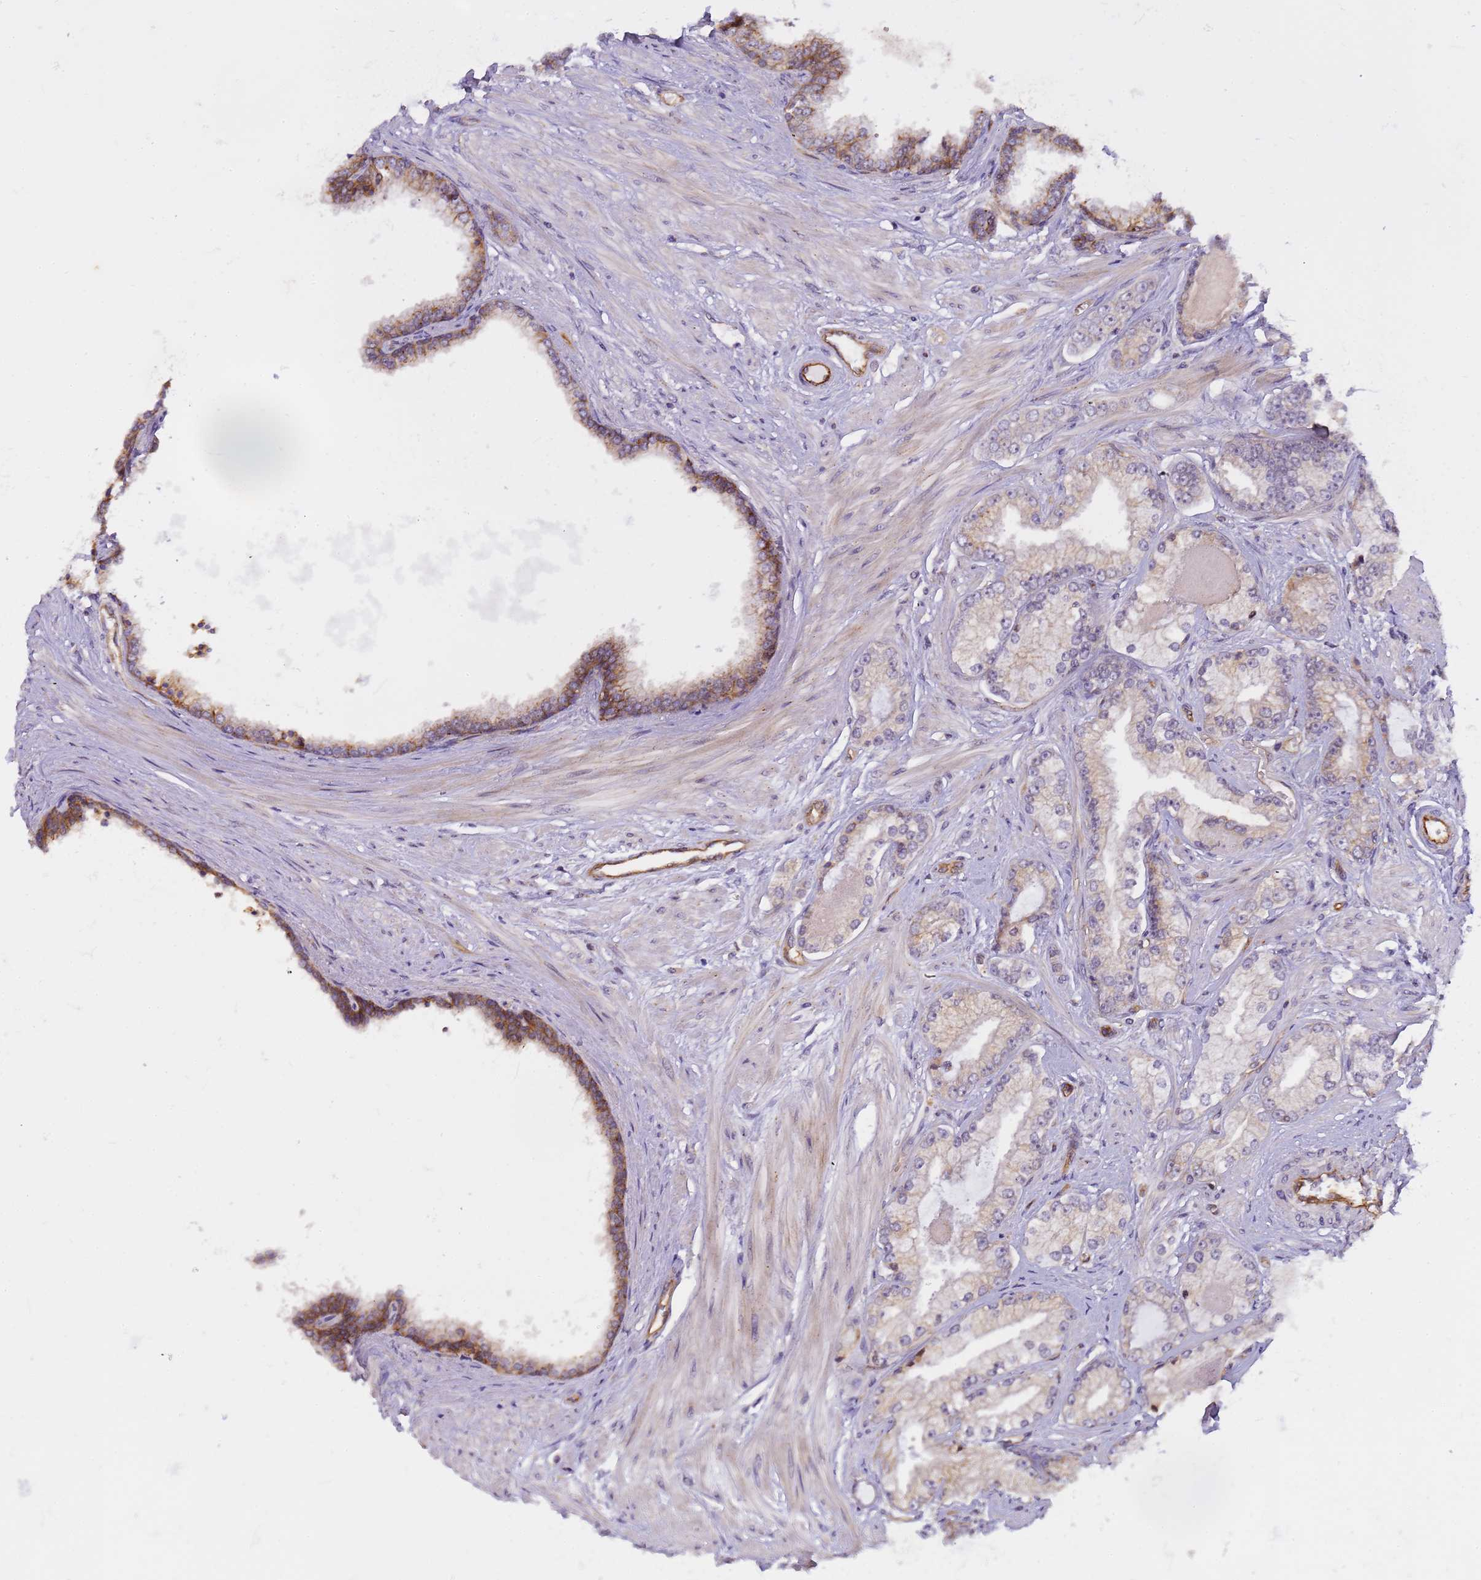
{"staining": {"intensity": "weak", "quantity": "<25%", "location": "cytoplasmic/membranous"}, "tissue": "prostate cancer", "cell_type": "Tumor cells", "image_type": "cancer", "snomed": [{"axis": "morphology", "description": "Adenocarcinoma, Low grade"}, {"axis": "topography", "description": "Prostate"}], "caption": "DAB (3,3'-diaminobenzidine) immunohistochemical staining of prostate cancer (adenocarcinoma (low-grade)) shows no significant staining in tumor cells.", "gene": "EMC2", "patient": {"sex": "male", "age": 64}}